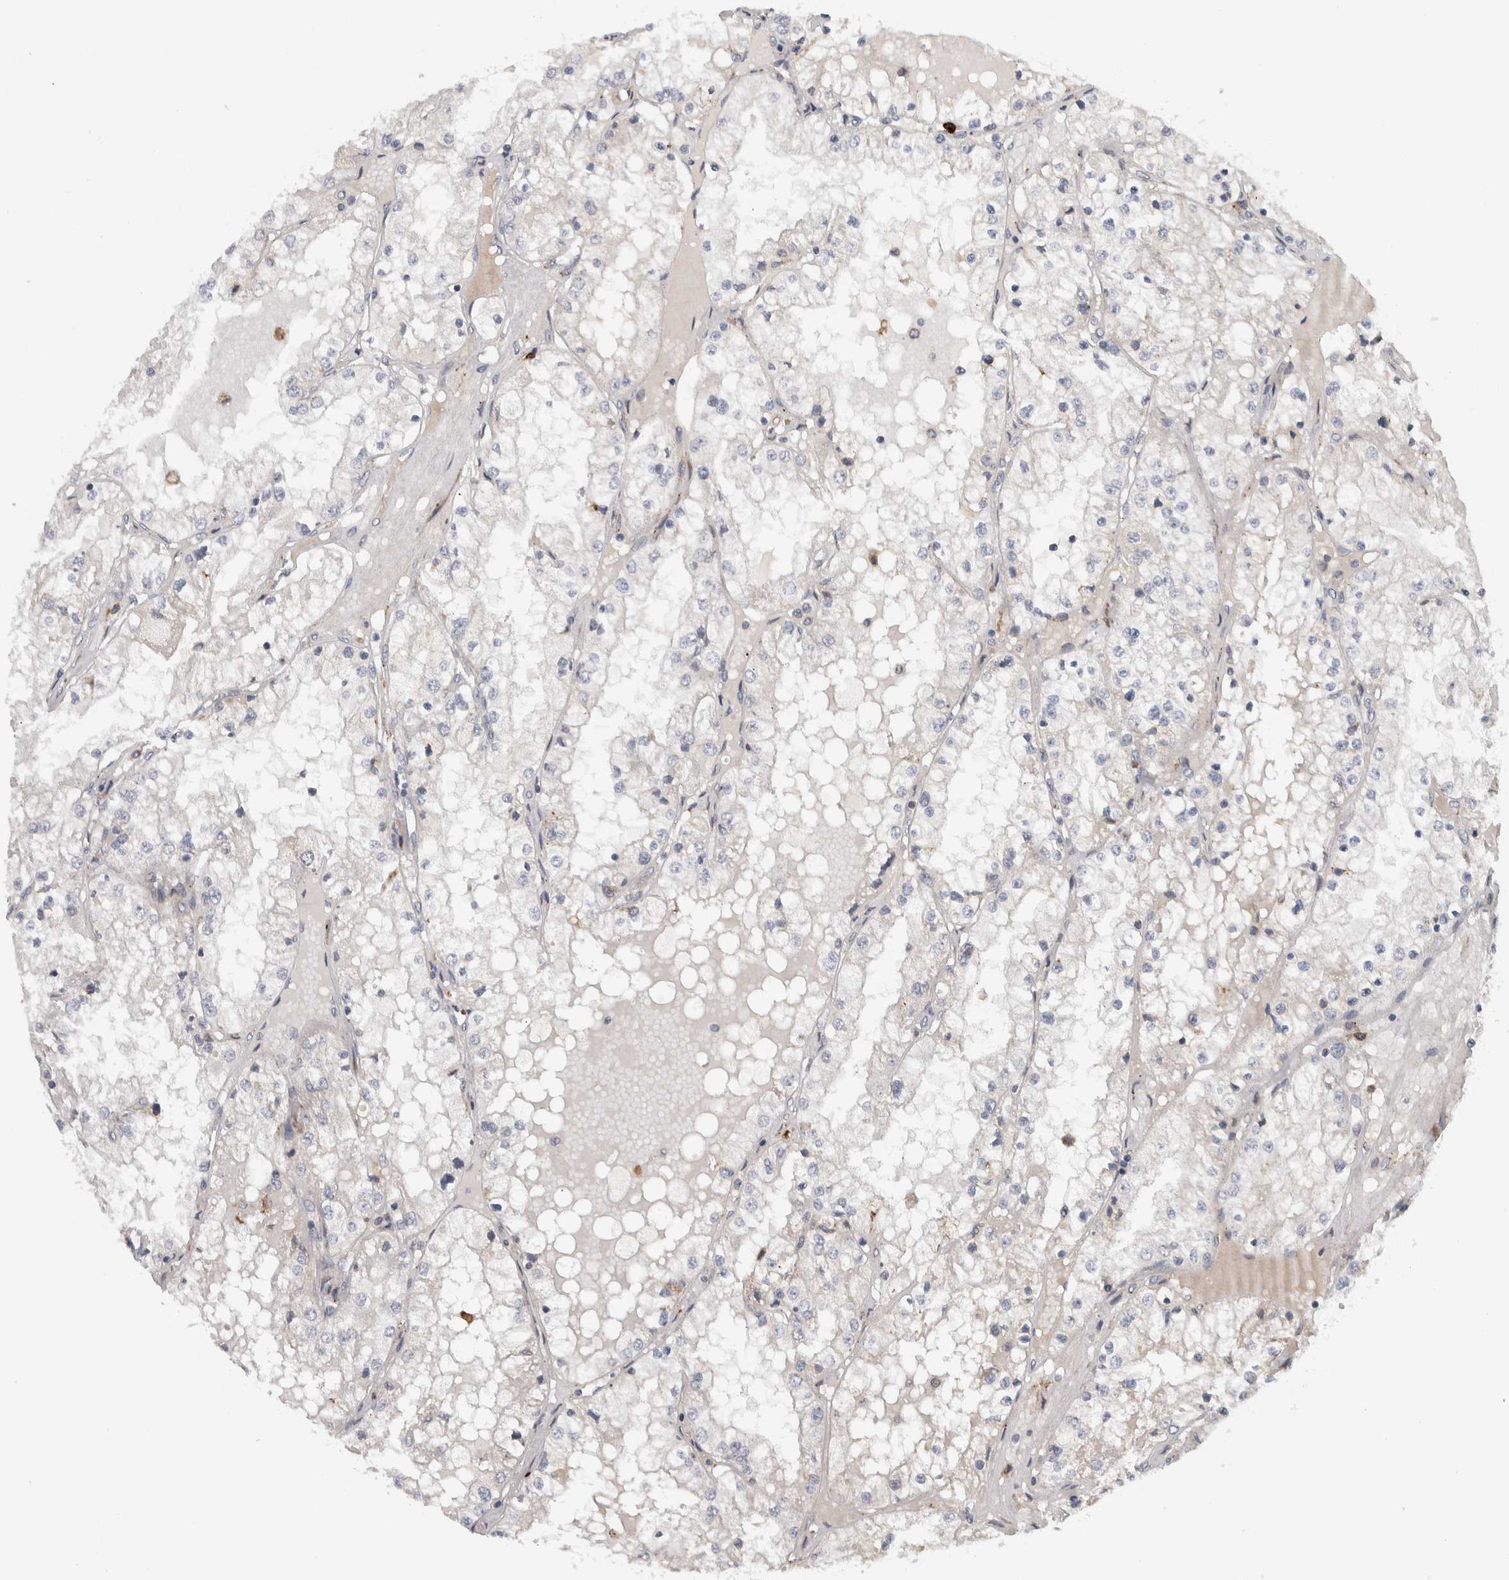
{"staining": {"intensity": "negative", "quantity": "none", "location": "none"}, "tissue": "renal cancer", "cell_type": "Tumor cells", "image_type": "cancer", "snomed": [{"axis": "morphology", "description": "Adenocarcinoma, NOS"}, {"axis": "topography", "description": "Kidney"}], "caption": "Tumor cells are negative for brown protein staining in renal cancer (adenocarcinoma).", "gene": "ADPRM", "patient": {"sex": "male", "age": 68}}